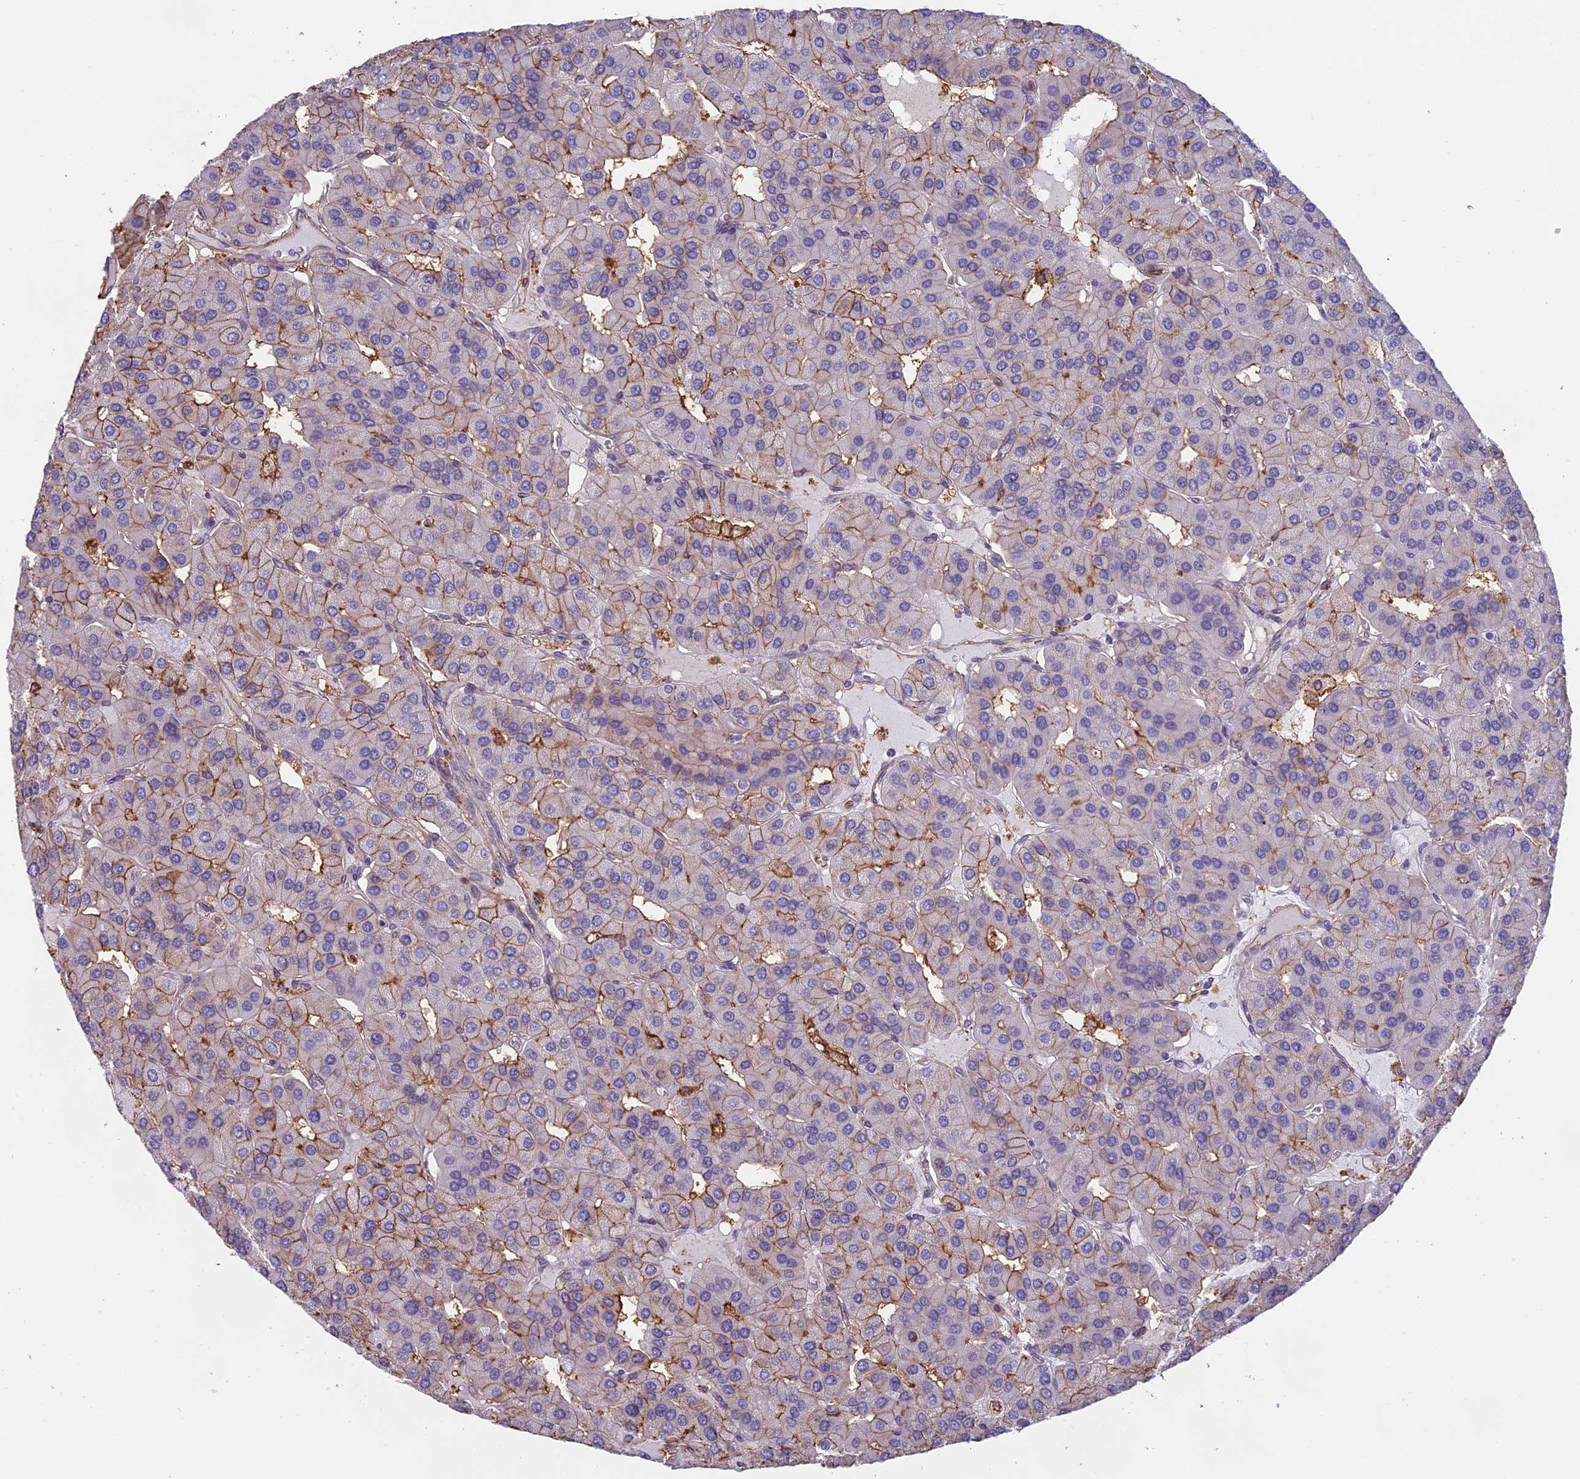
{"staining": {"intensity": "weak", "quantity": "25%-75%", "location": "cytoplasmic/membranous"}, "tissue": "parathyroid gland", "cell_type": "Glandular cells", "image_type": "normal", "snomed": [{"axis": "morphology", "description": "Normal tissue, NOS"}, {"axis": "morphology", "description": "Adenoma, NOS"}, {"axis": "topography", "description": "Parathyroid gland"}], "caption": "Immunohistochemistry (DAB (3,3'-diaminobenzidine)) staining of unremarkable human parathyroid gland reveals weak cytoplasmic/membranous protein expression in approximately 25%-75% of glandular cells.", "gene": "TMEM255B", "patient": {"sex": "female", "age": 86}}